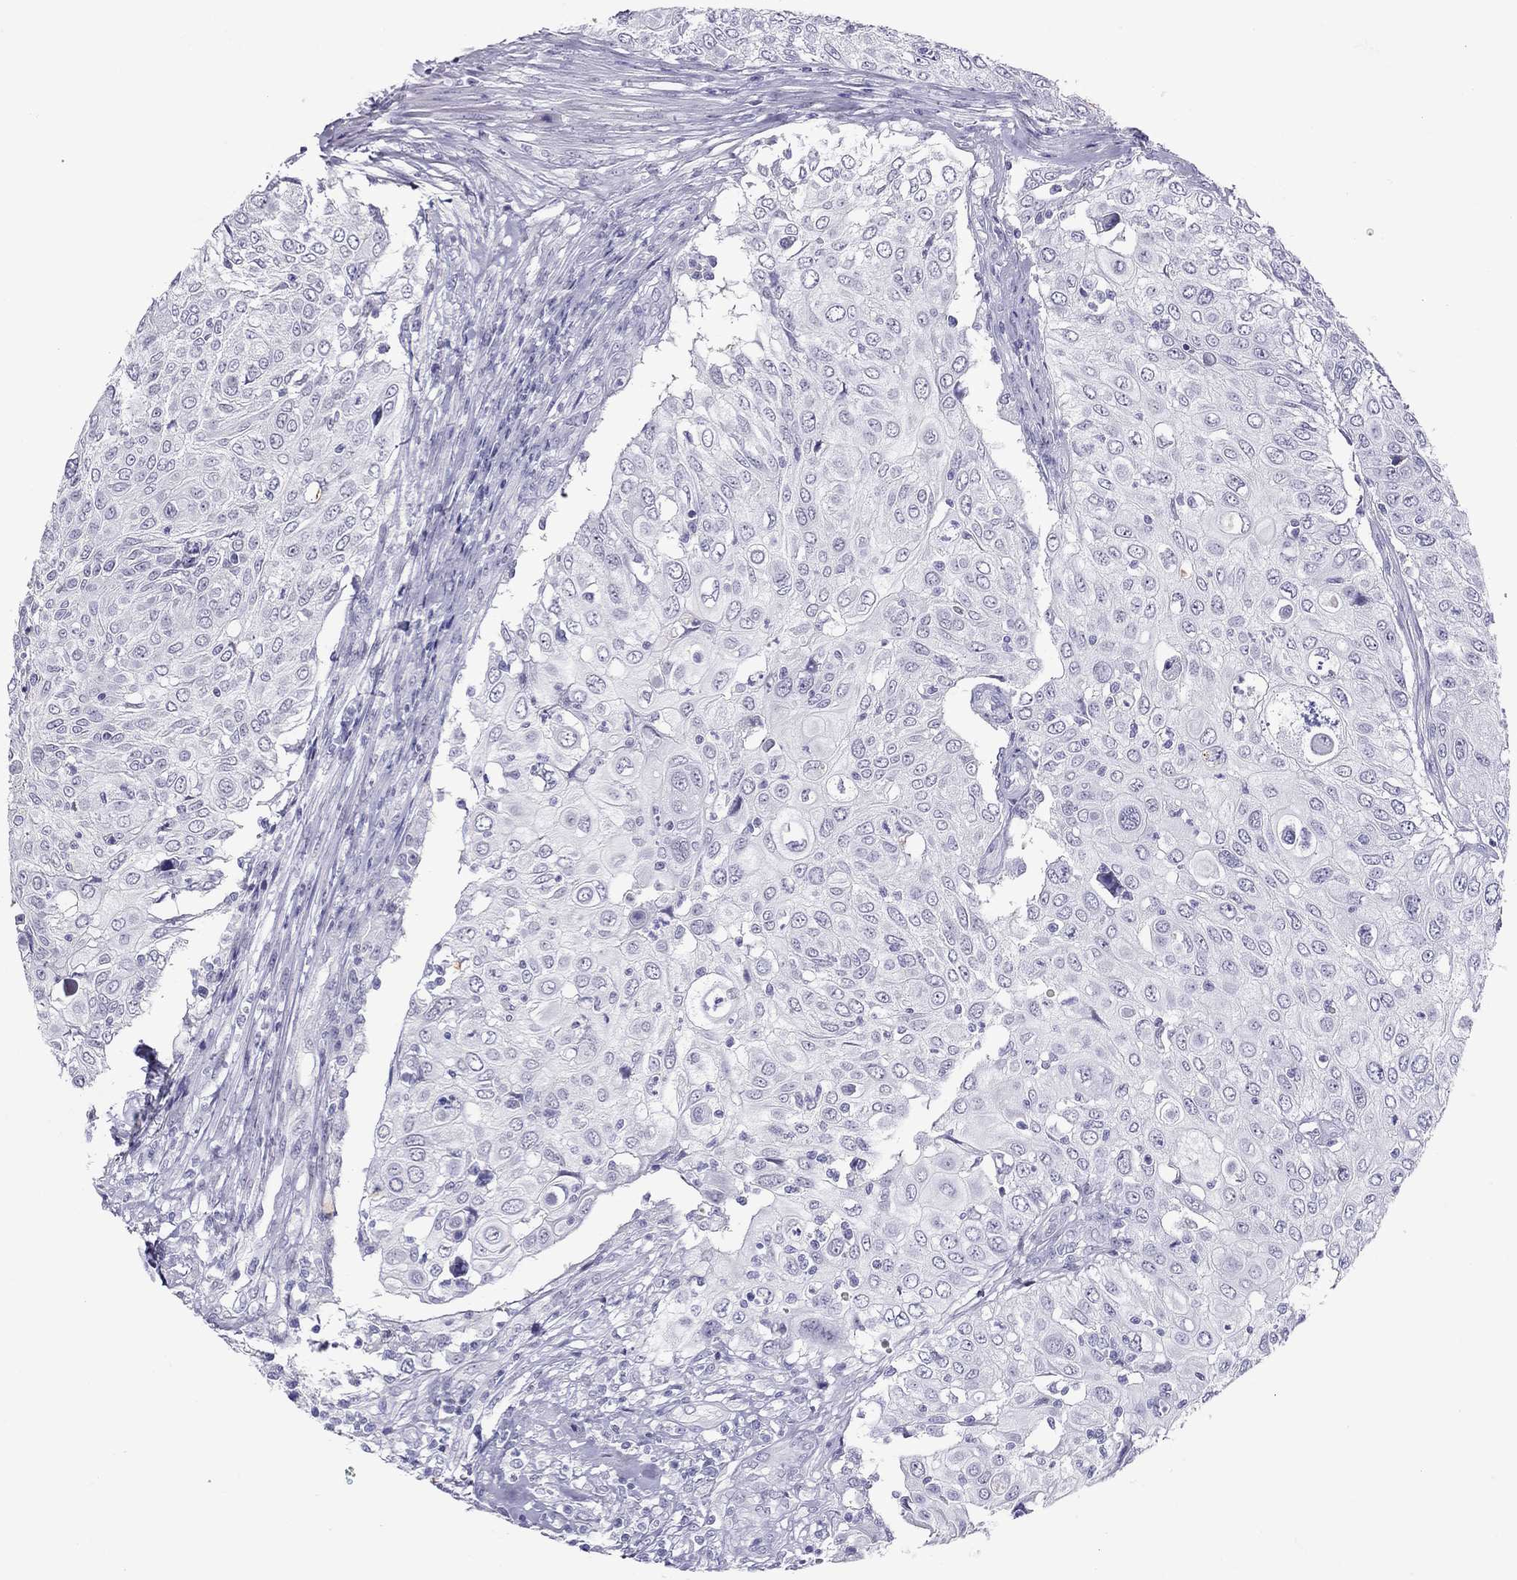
{"staining": {"intensity": "negative", "quantity": "none", "location": "none"}, "tissue": "urothelial cancer", "cell_type": "Tumor cells", "image_type": "cancer", "snomed": [{"axis": "morphology", "description": "Urothelial carcinoma, High grade"}, {"axis": "topography", "description": "Urinary bladder"}], "caption": "Tumor cells show no significant protein positivity in urothelial cancer.", "gene": "CHRNB3", "patient": {"sex": "female", "age": 79}}